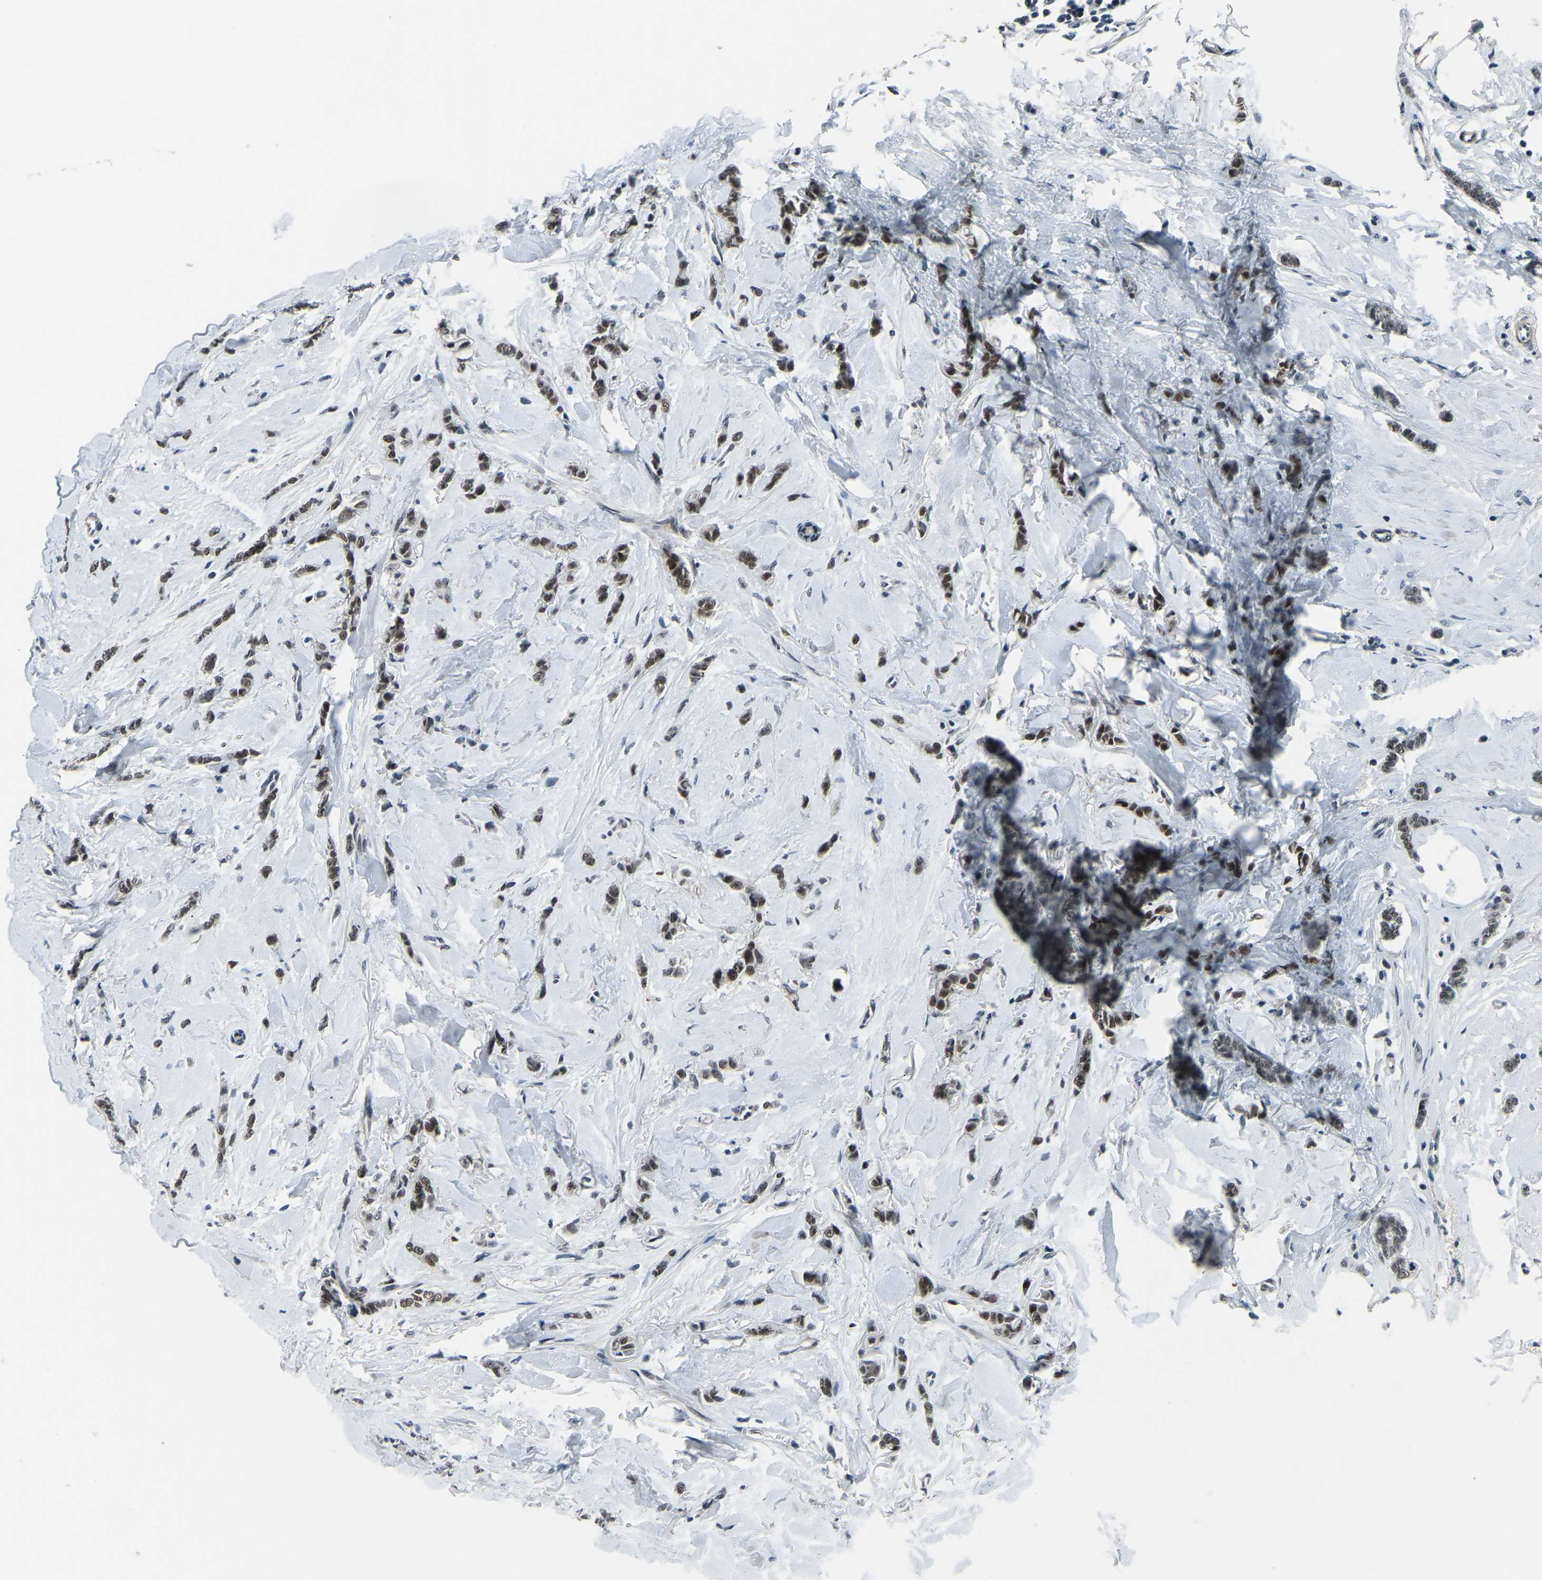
{"staining": {"intensity": "moderate", "quantity": ">75%", "location": "nuclear"}, "tissue": "breast cancer", "cell_type": "Tumor cells", "image_type": "cancer", "snomed": [{"axis": "morphology", "description": "Lobular carcinoma"}, {"axis": "topography", "description": "Skin"}, {"axis": "topography", "description": "Breast"}], "caption": "An immunohistochemistry photomicrograph of neoplastic tissue is shown. Protein staining in brown shows moderate nuclear positivity in breast lobular carcinoma within tumor cells. (DAB IHC with brightfield microscopy, high magnification).", "gene": "PRCC", "patient": {"sex": "female", "age": 46}}